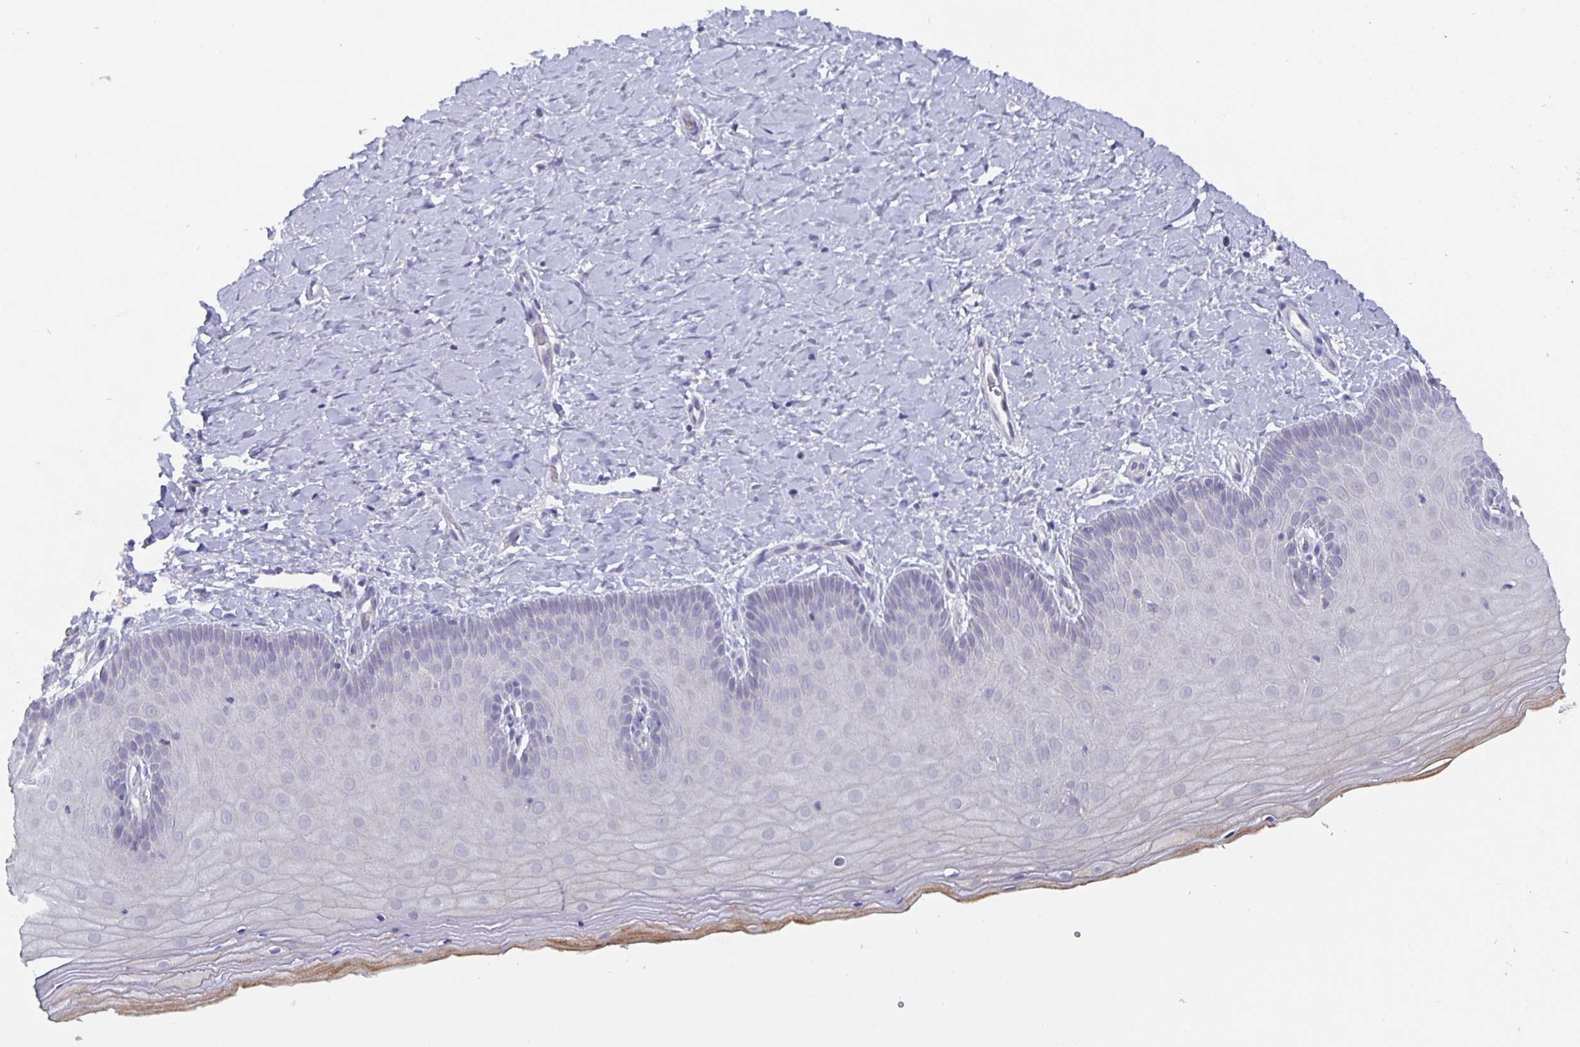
{"staining": {"intensity": "weak", "quantity": "<25%", "location": "cytoplasmic/membranous"}, "tissue": "cervix", "cell_type": "Glandular cells", "image_type": "normal", "snomed": [{"axis": "morphology", "description": "Normal tissue, NOS"}, {"axis": "topography", "description": "Cervix"}], "caption": "DAB (3,3'-diaminobenzidine) immunohistochemical staining of unremarkable cervix displays no significant positivity in glandular cells.", "gene": "GDF15", "patient": {"sex": "female", "age": 37}}